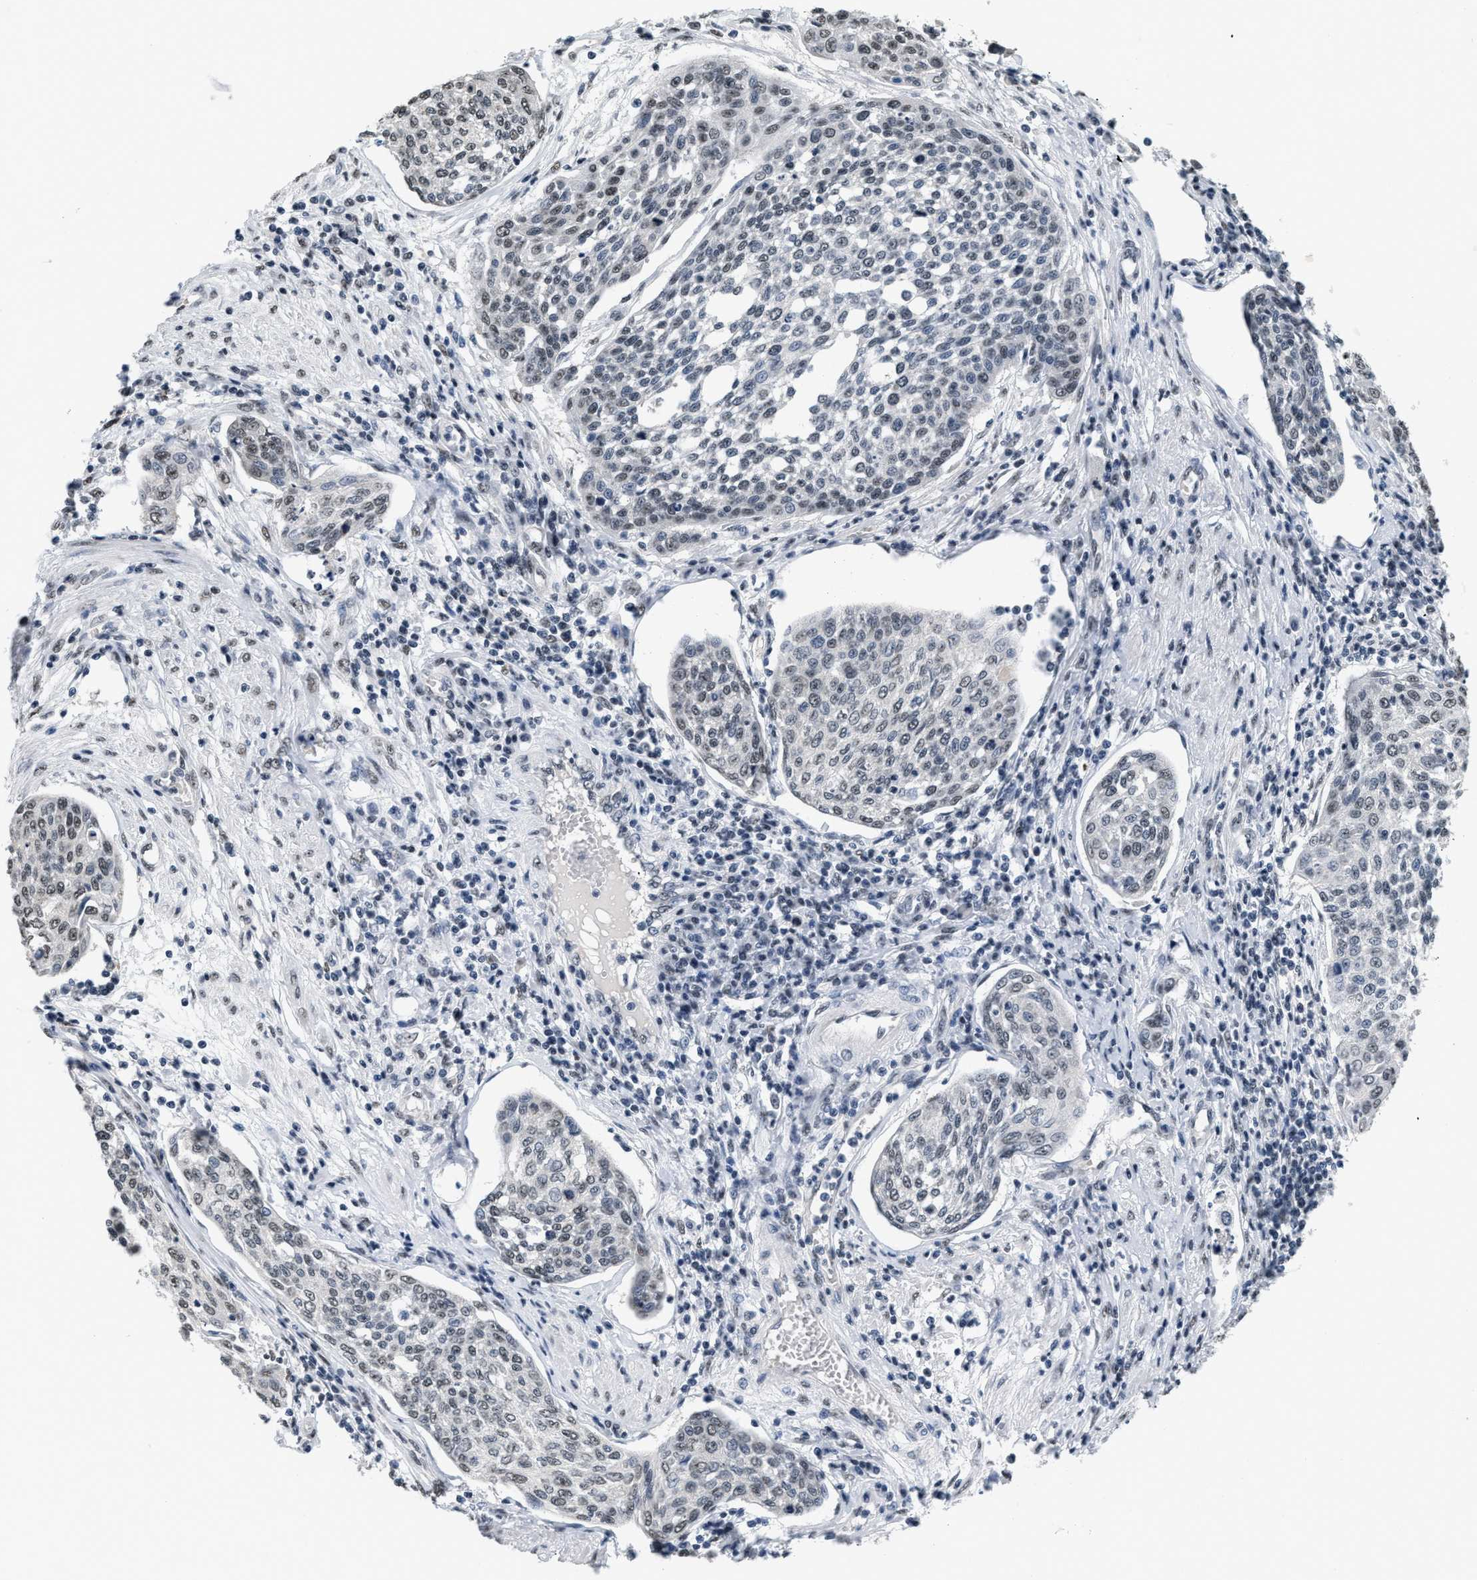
{"staining": {"intensity": "weak", "quantity": "25%-75%", "location": "nuclear"}, "tissue": "cervical cancer", "cell_type": "Tumor cells", "image_type": "cancer", "snomed": [{"axis": "morphology", "description": "Squamous cell carcinoma, NOS"}, {"axis": "topography", "description": "Cervix"}], "caption": "Brown immunohistochemical staining in human cervical cancer demonstrates weak nuclear staining in about 25%-75% of tumor cells. (IHC, brightfield microscopy, high magnification).", "gene": "RAF1", "patient": {"sex": "female", "age": 34}}